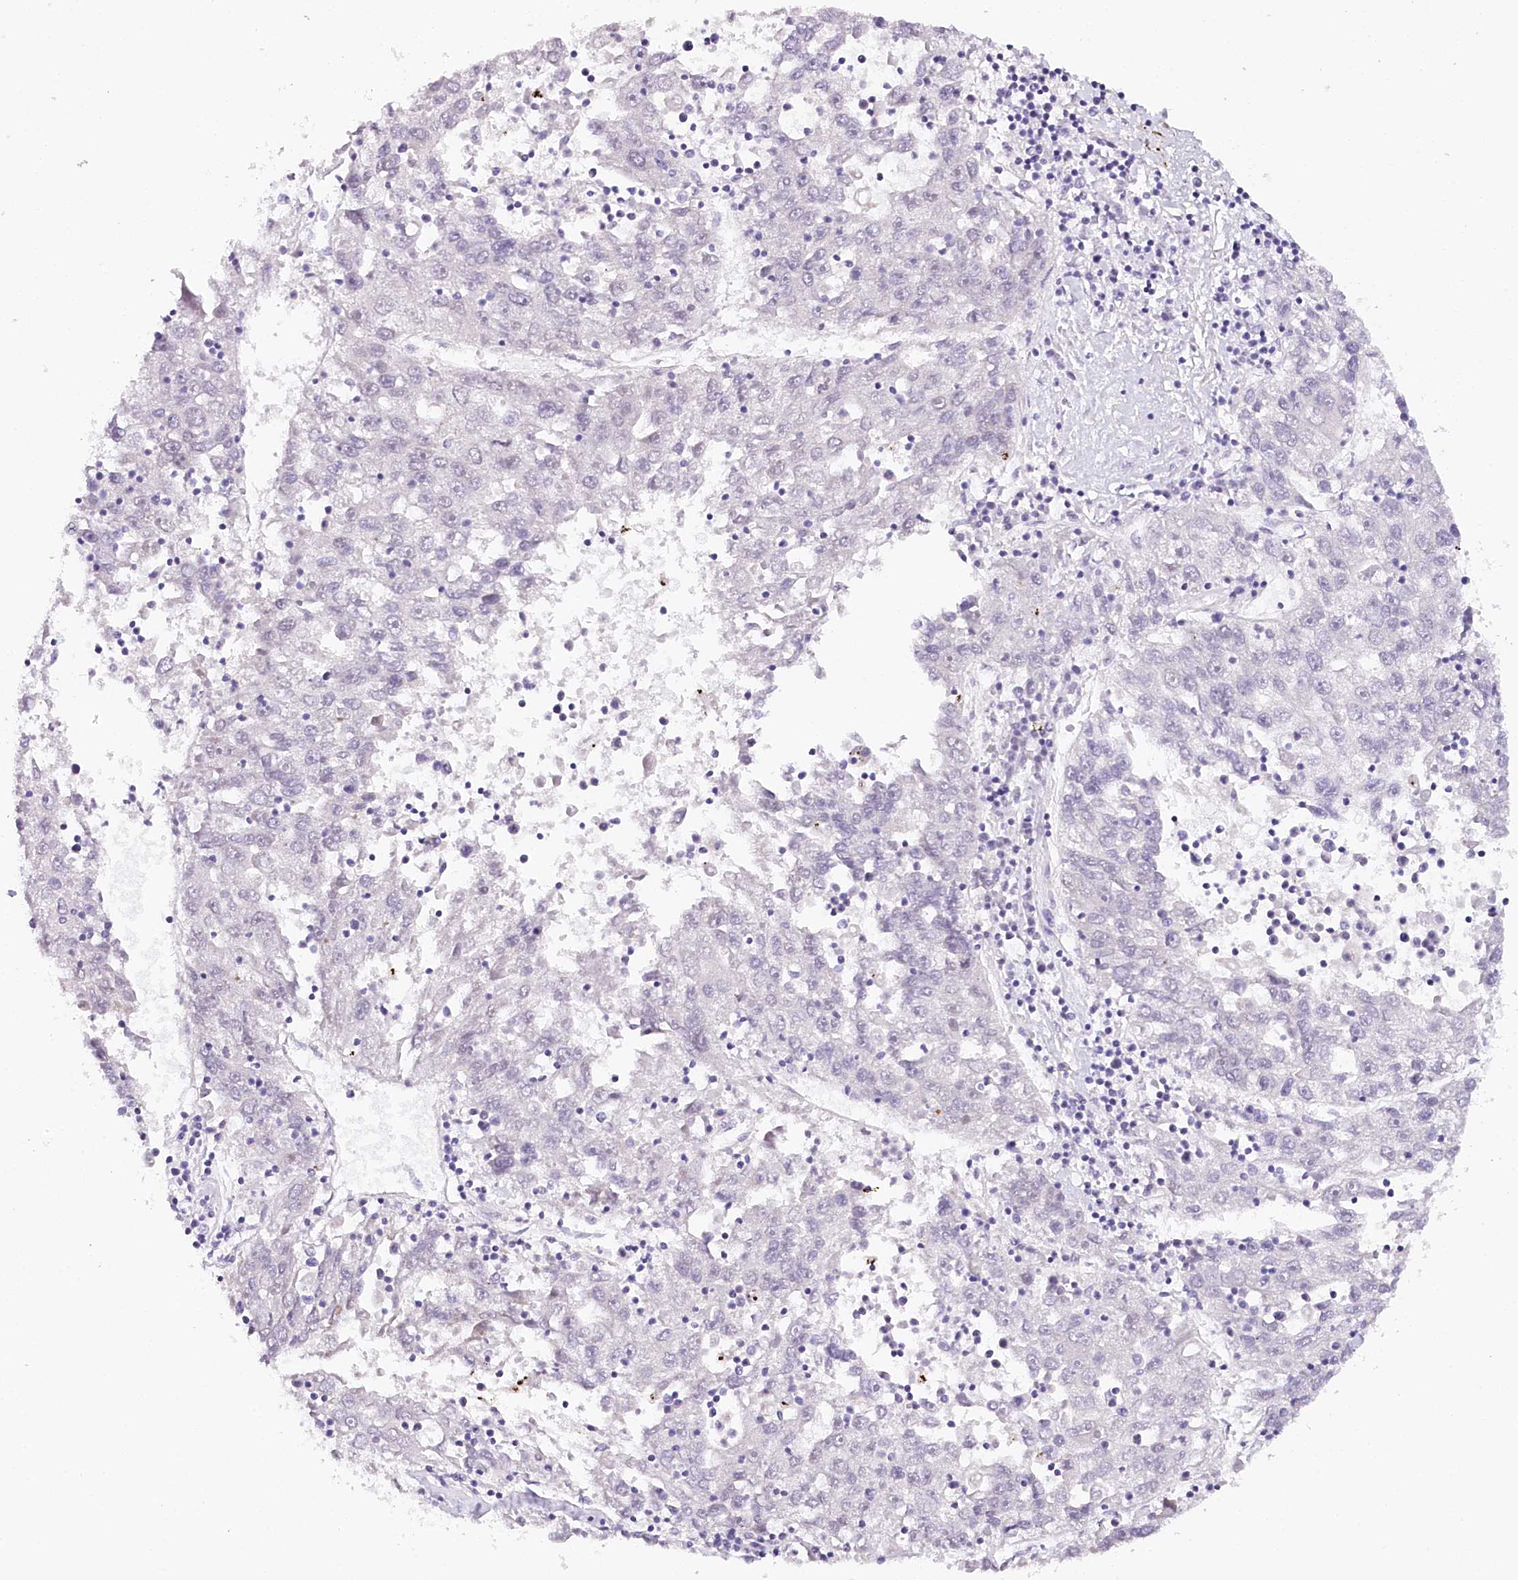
{"staining": {"intensity": "negative", "quantity": "none", "location": "none"}, "tissue": "liver cancer", "cell_type": "Tumor cells", "image_type": "cancer", "snomed": [{"axis": "morphology", "description": "Carcinoma, Hepatocellular, NOS"}, {"axis": "topography", "description": "Liver"}], "caption": "High power microscopy histopathology image of an immunohistochemistry histopathology image of liver cancer (hepatocellular carcinoma), revealing no significant positivity in tumor cells.", "gene": "TP53", "patient": {"sex": "male", "age": 49}}